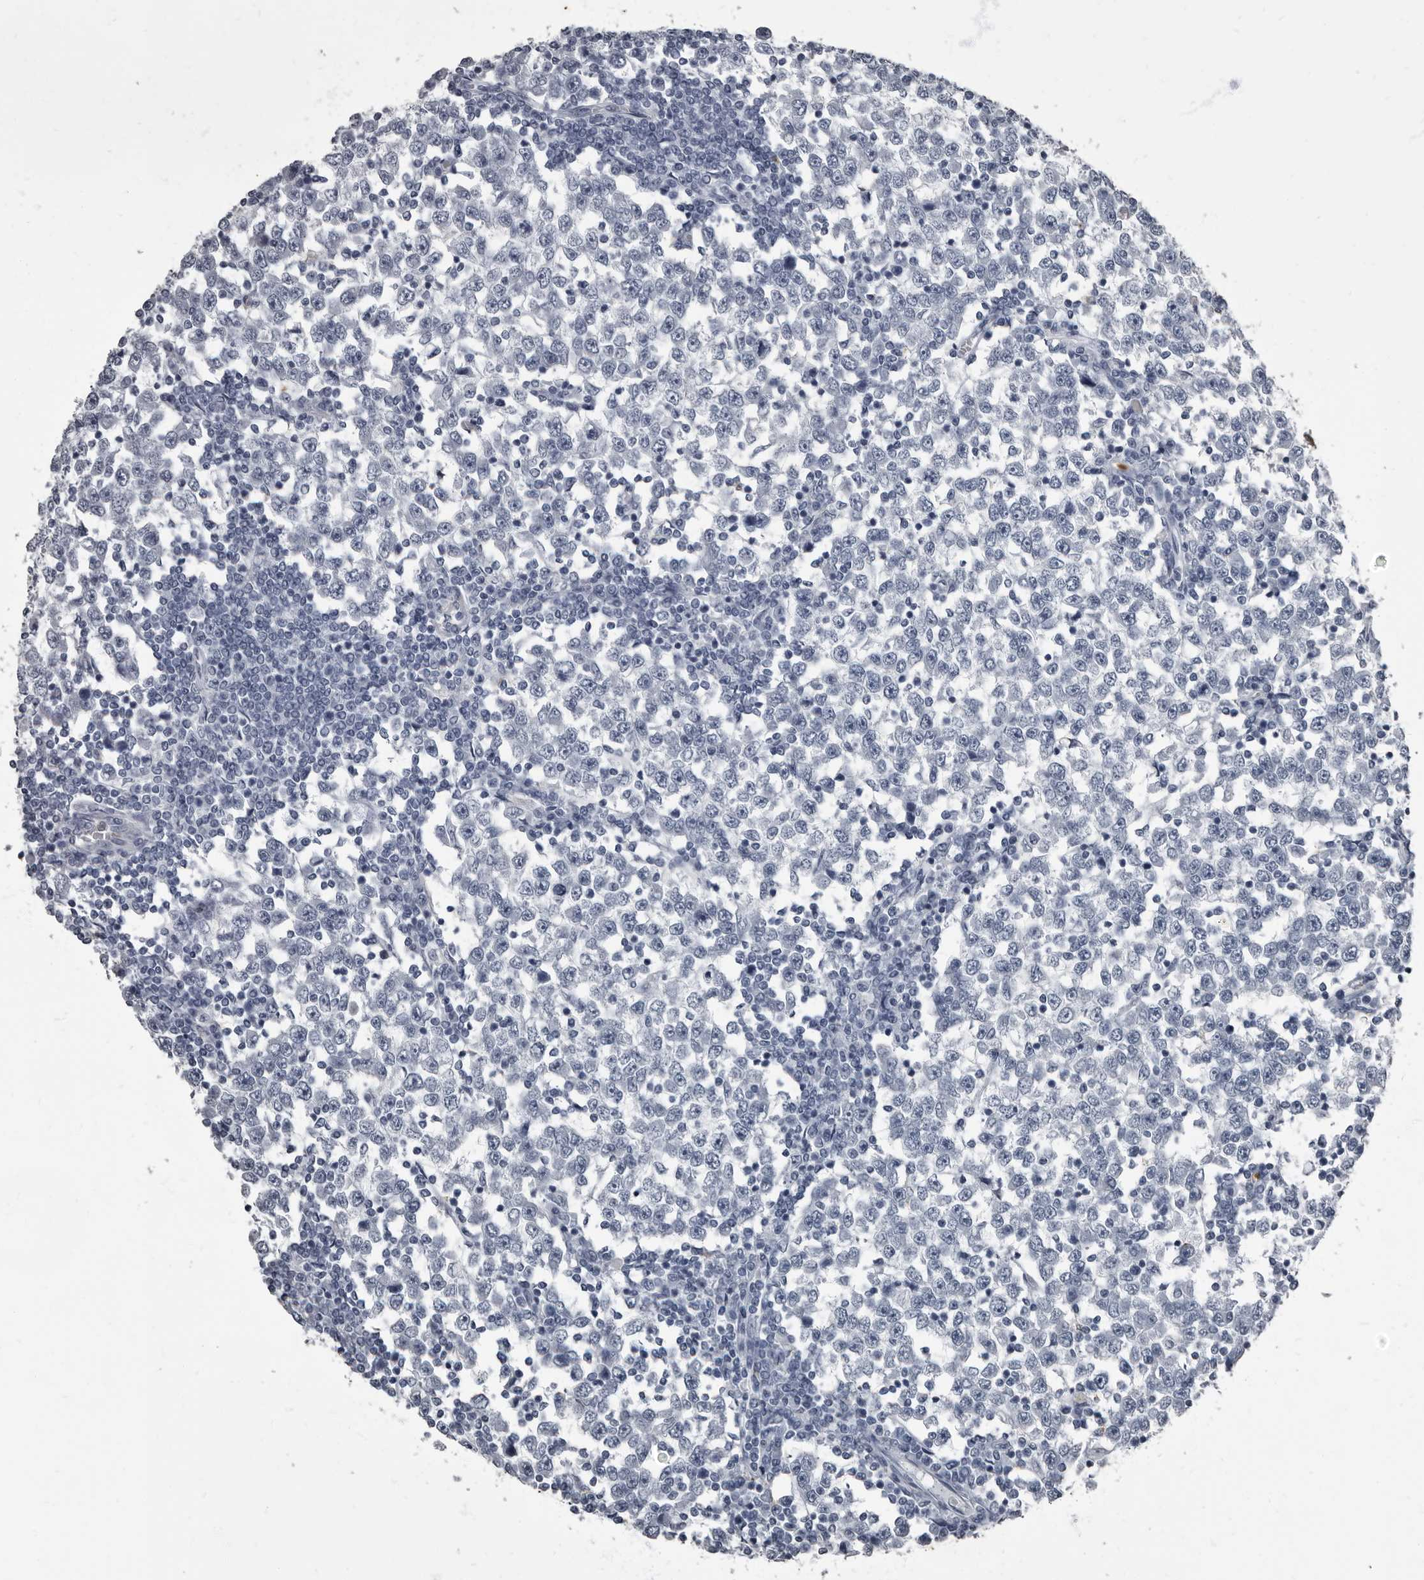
{"staining": {"intensity": "negative", "quantity": "none", "location": "none"}, "tissue": "testis cancer", "cell_type": "Tumor cells", "image_type": "cancer", "snomed": [{"axis": "morphology", "description": "Seminoma, NOS"}, {"axis": "topography", "description": "Testis"}], "caption": "Tumor cells show no significant protein expression in testis cancer (seminoma).", "gene": "TPD52L1", "patient": {"sex": "male", "age": 65}}